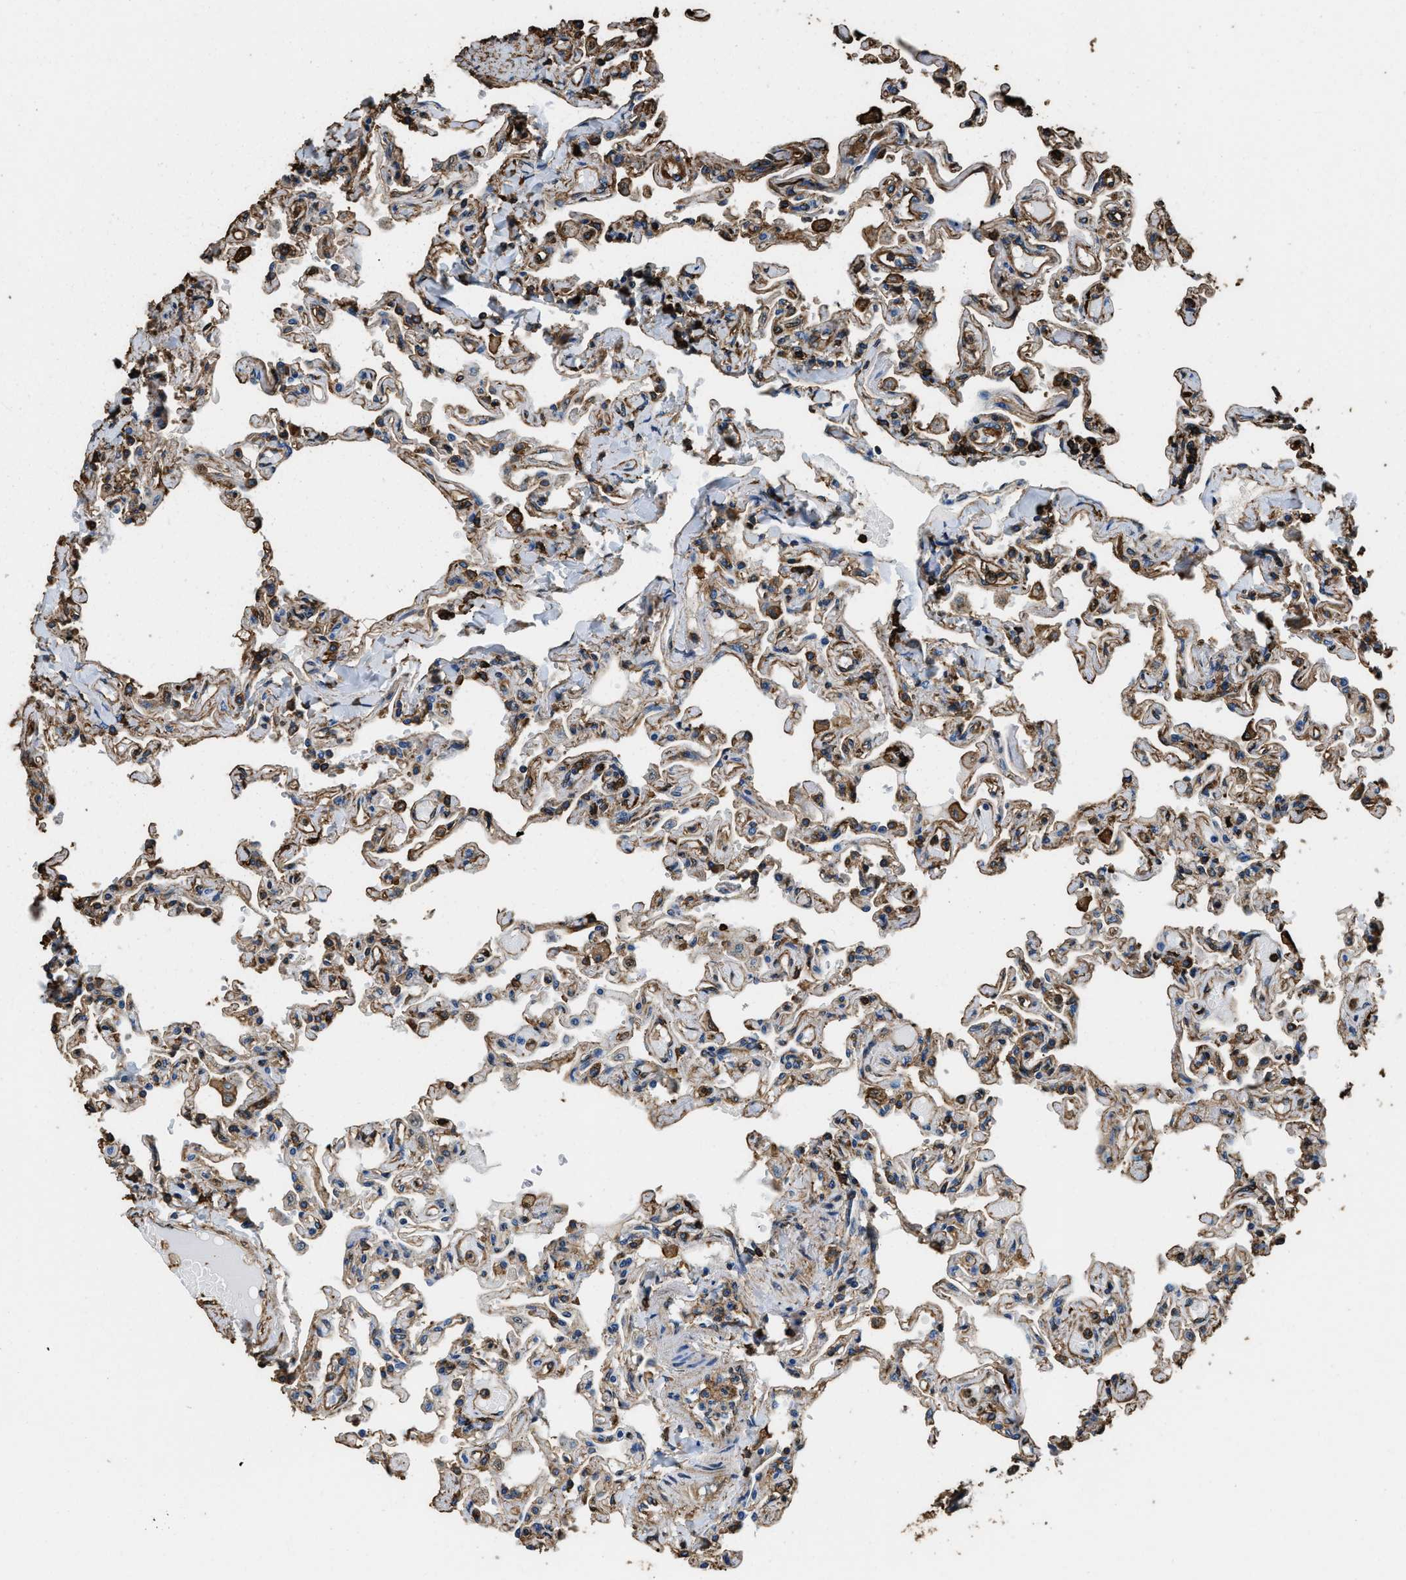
{"staining": {"intensity": "moderate", "quantity": "25%-75%", "location": "cytoplasmic/membranous"}, "tissue": "lung", "cell_type": "Alveolar cells", "image_type": "normal", "snomed": [{"axis": "morphology", "description": "Normal tissue, NOS"}, {"axis": "topography", "description": "Lung"}], "caption": "Human lung stained for a protein (brown) demonstrates moderate cytoplasmic/membranous positive expression in approximately 25%-75% of alveolar cells.", "gene": "ACCS", "patient": {"sex": "male", "age": 21}}